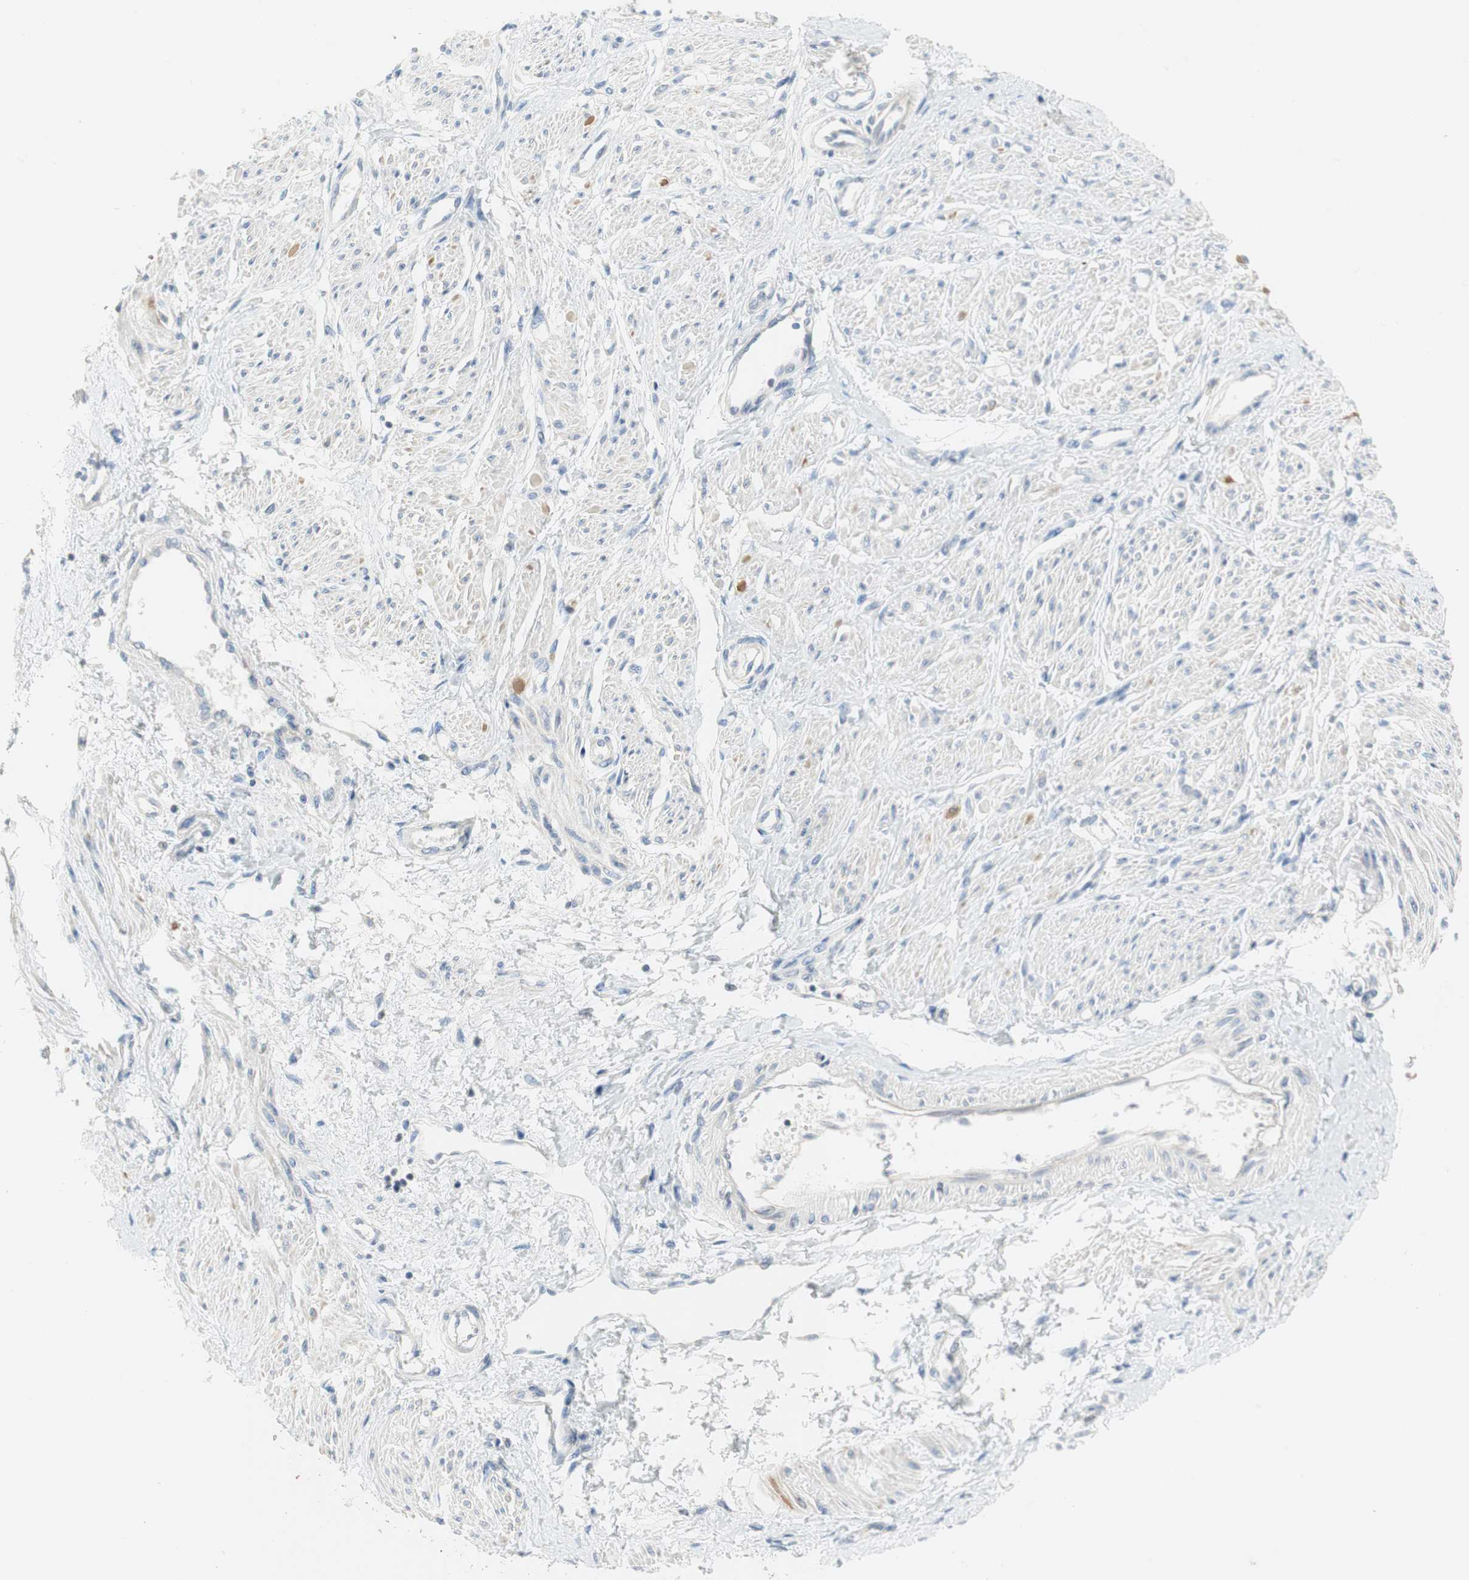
{"staining": {"intensity": "negative", "quantity": "none", "location": "none"}, "tissue": "smooth muscle", "cell_type": "Smooth muscle cells", "image_type": "normal", "snomed": [{"axis": "morphology", "description": "Normal tissue, NOS"}, {"axis": "topography", "description": "Smooth muscle"}, {"axis": "topography", "description": "Uterus"}], "caption": "Smooth muscle cells are negative for brown protein staining in benign smooth muscle. (DAB (3,3'-diaminobenzidine) IHC visualized using brightfield microscopy, high magnification).", "gene": "CCM2L", "patient": {"sex": "female", "age": 39}}